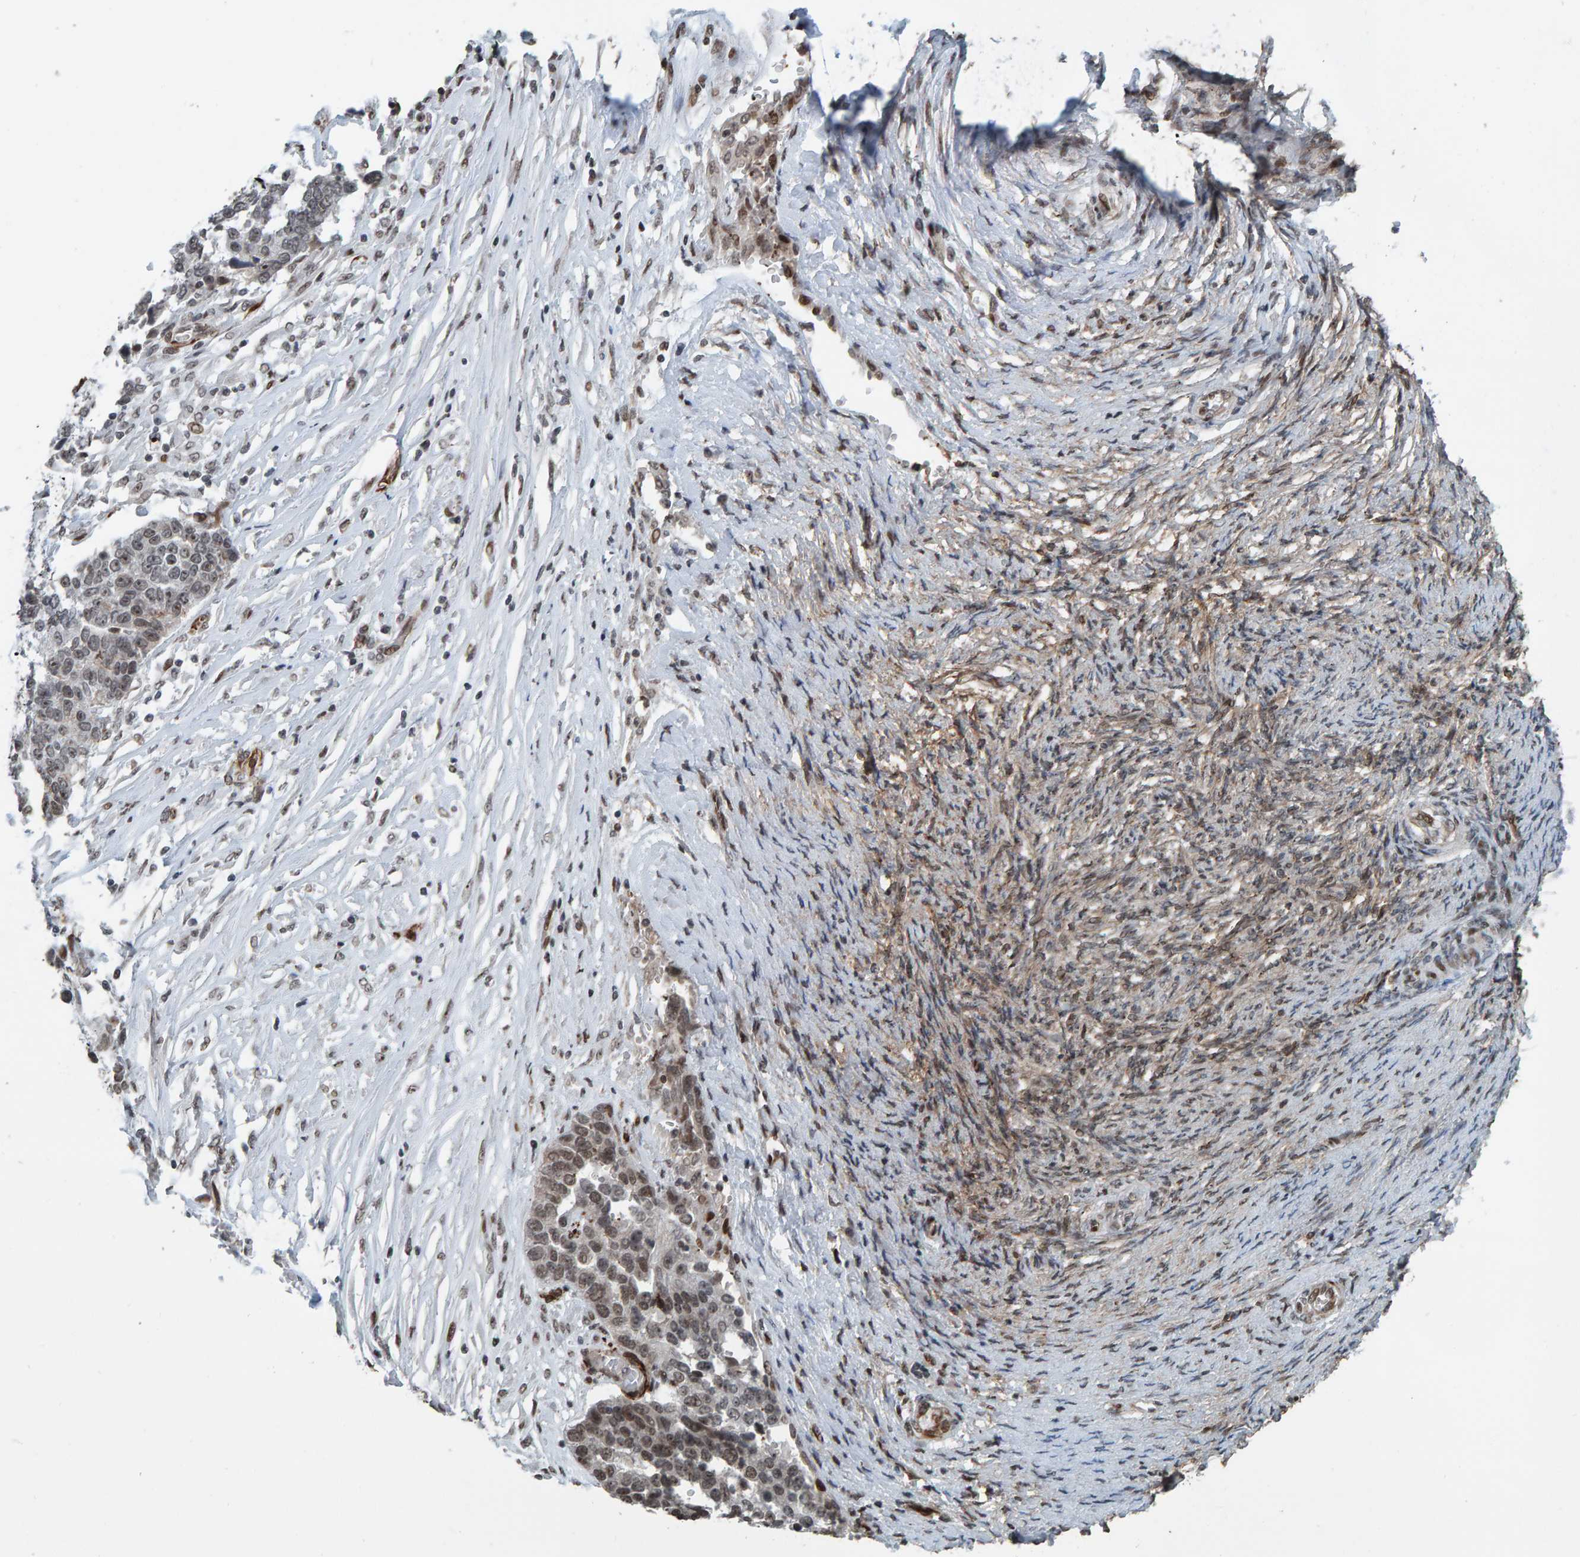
{"staining": {"intensity": "weak", "quantity": "25%-75%", "location": "nuclear"}, "tissue": "ovarian cancer", "cell_type": "Tumor cells", "image_type": "cancer", "snomed": [{"axis": "morphology", "description": "Cystadenocarcinoma, serous, NOS"}, {"axis": "topography", "description": "Ovary"}], "caption": "Immunohistochemical staining of ovarian cancer displays low levels of weak nuclear staining in approximately 25%-75% of tumor cells.", "gene": "ZNF366", "patient": {"sex": "female", "age": 44}}